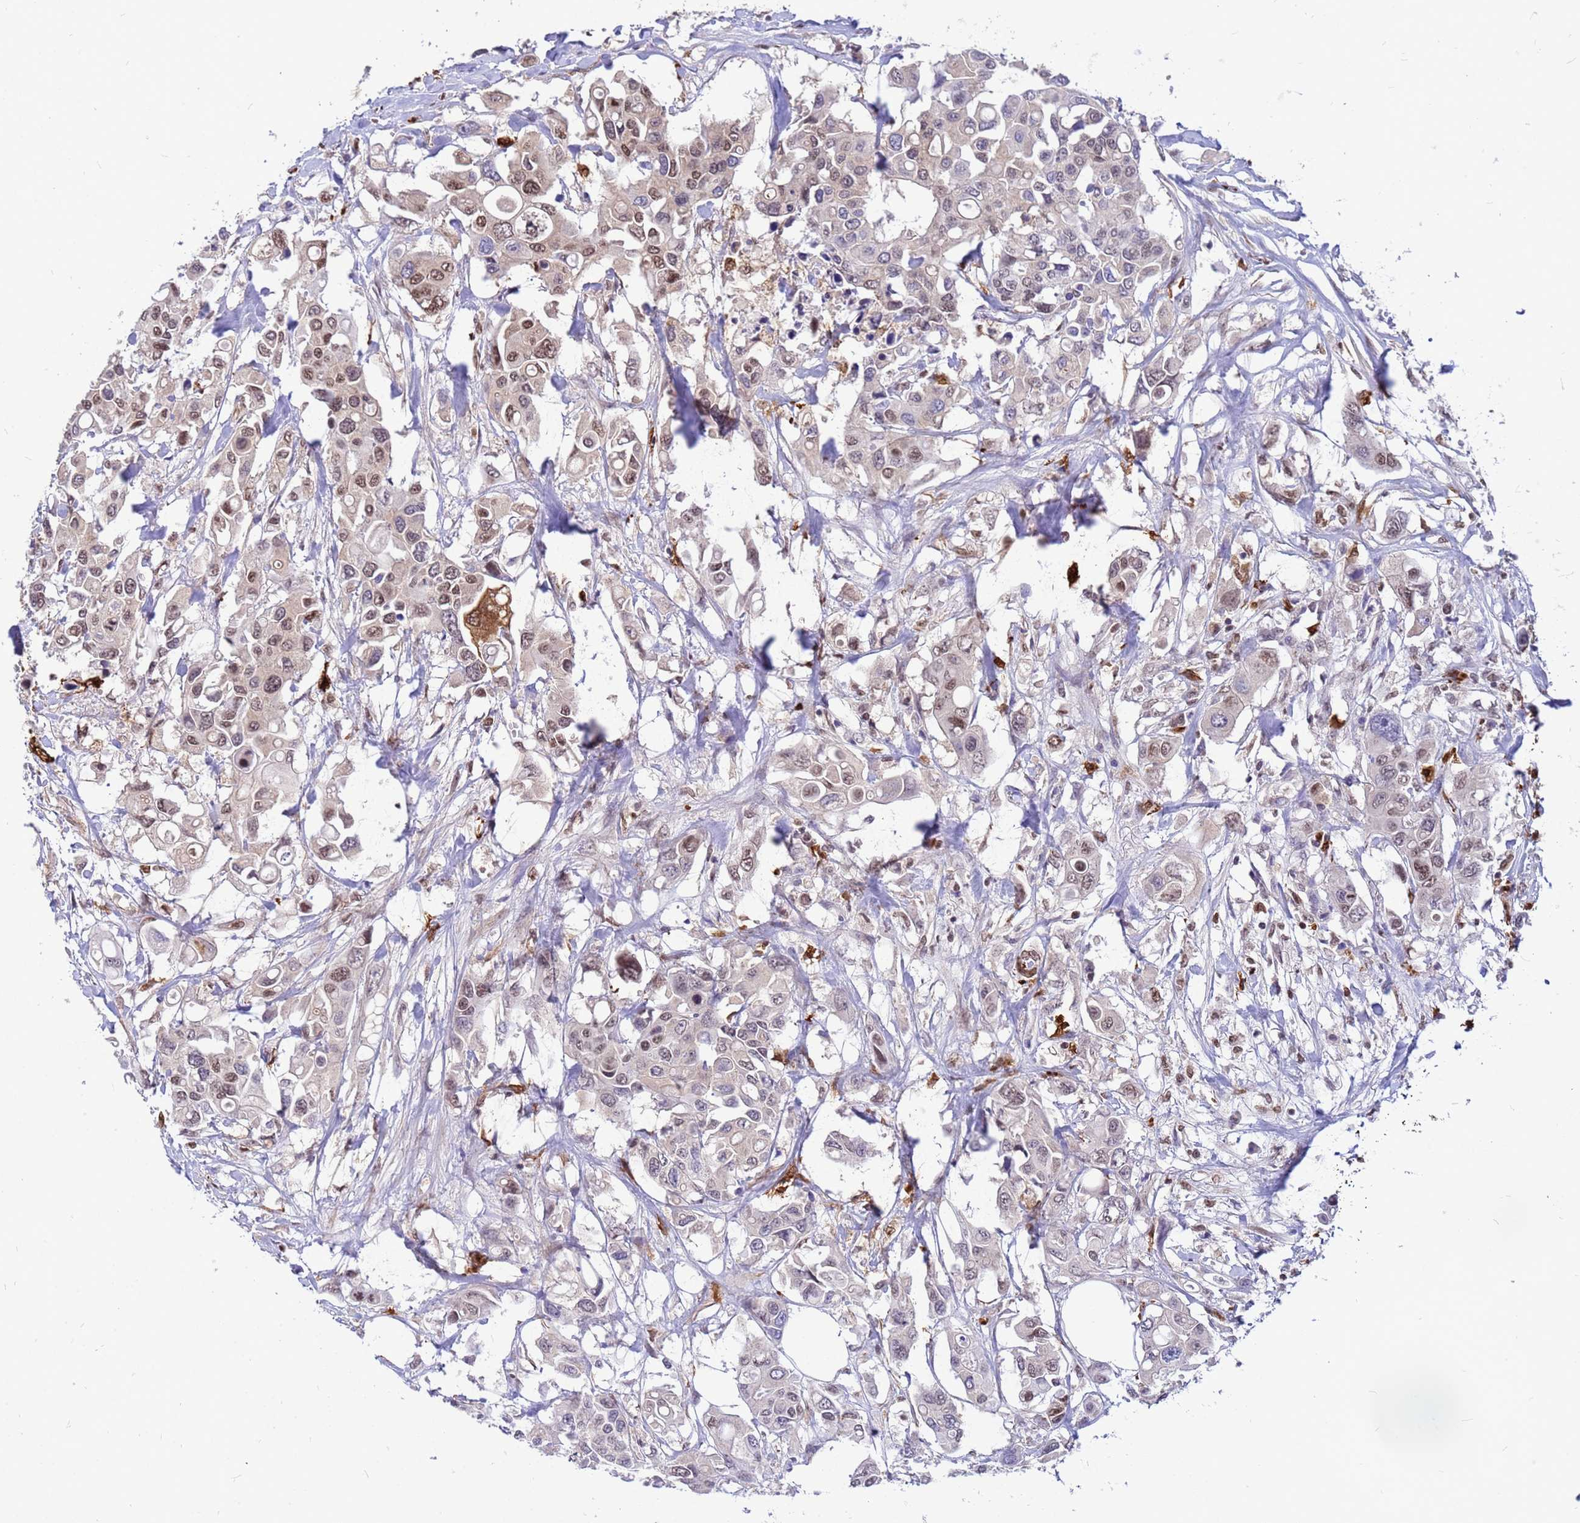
{"staining": {"intensity": "moderate", "quantity": "25%-75%", "location": "nuclear"}, "tissue": "colorectal cancer", "cell_type": "Tumor cells", "image_type": "cancer", "snomed": [{"axis": "morphology", "description": "Adenocarcinoma, NOS"}, {"axis": "topography", "description": "Colon"}], "caption": "IHC micrograph of colorectal cancer stained for a protein (brown), which reveals medium levels of moderate nuclear staining in about 25%-75% of tumor cells.", "gene": "ORM1", "patient": {"sex": "male", "age": 77}}